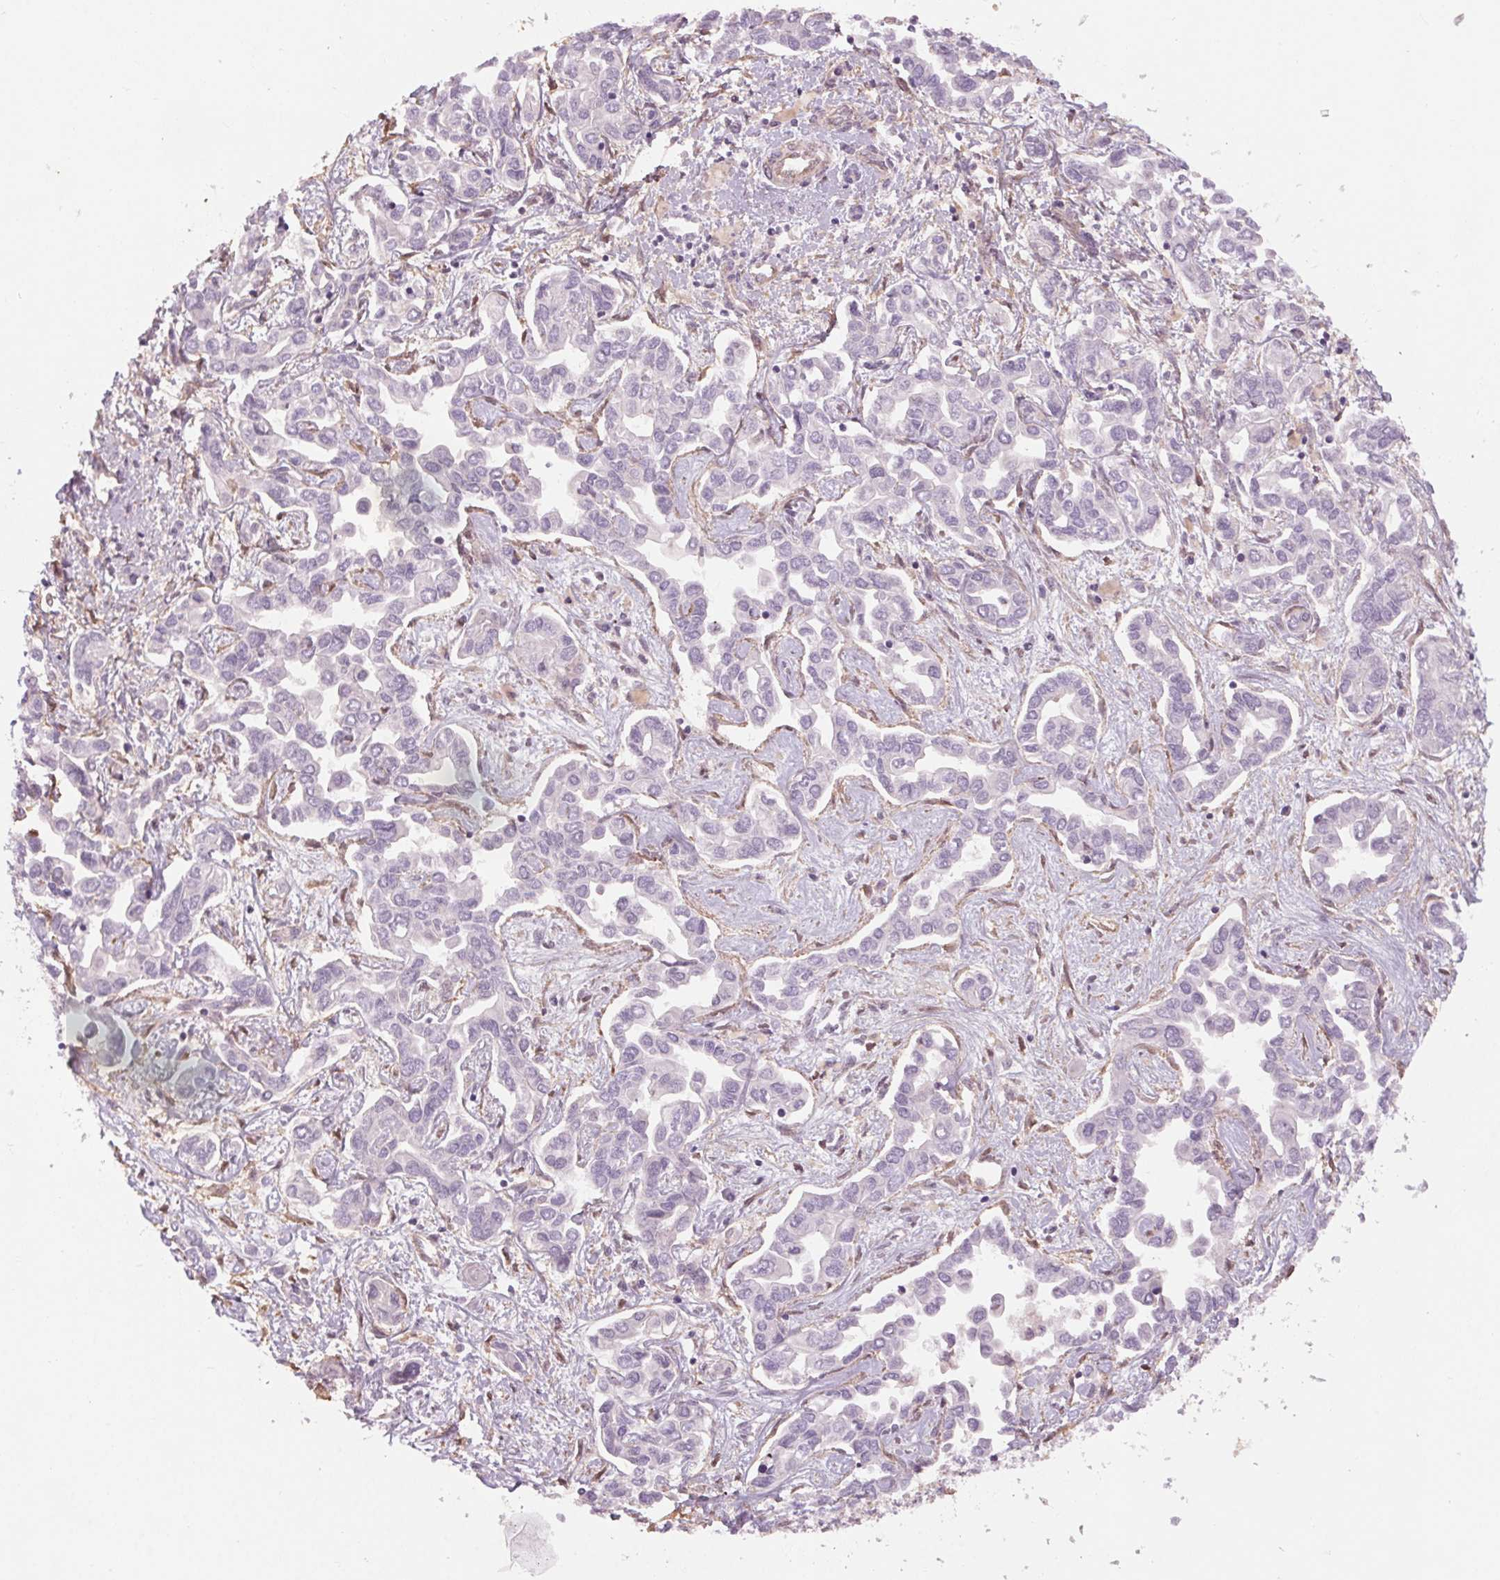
{"staining": {"intensity": "negative", "quantity": "none", "location": "none"}, "tissue": "liver cancer", "cell_type": "Tumor cells", "image_type": "cancer", "snomed": [{"axis": "morphology", "description": "Cholangiocarcinoma"}, {"axis": "topography", "description": "Liver"}], "caption": "Image shows no protein staining in tumor cells of liver cholangiocarcinoma tissue.", "gene": "CCSER1", "patient": {"sex": "female", "age": 64}}